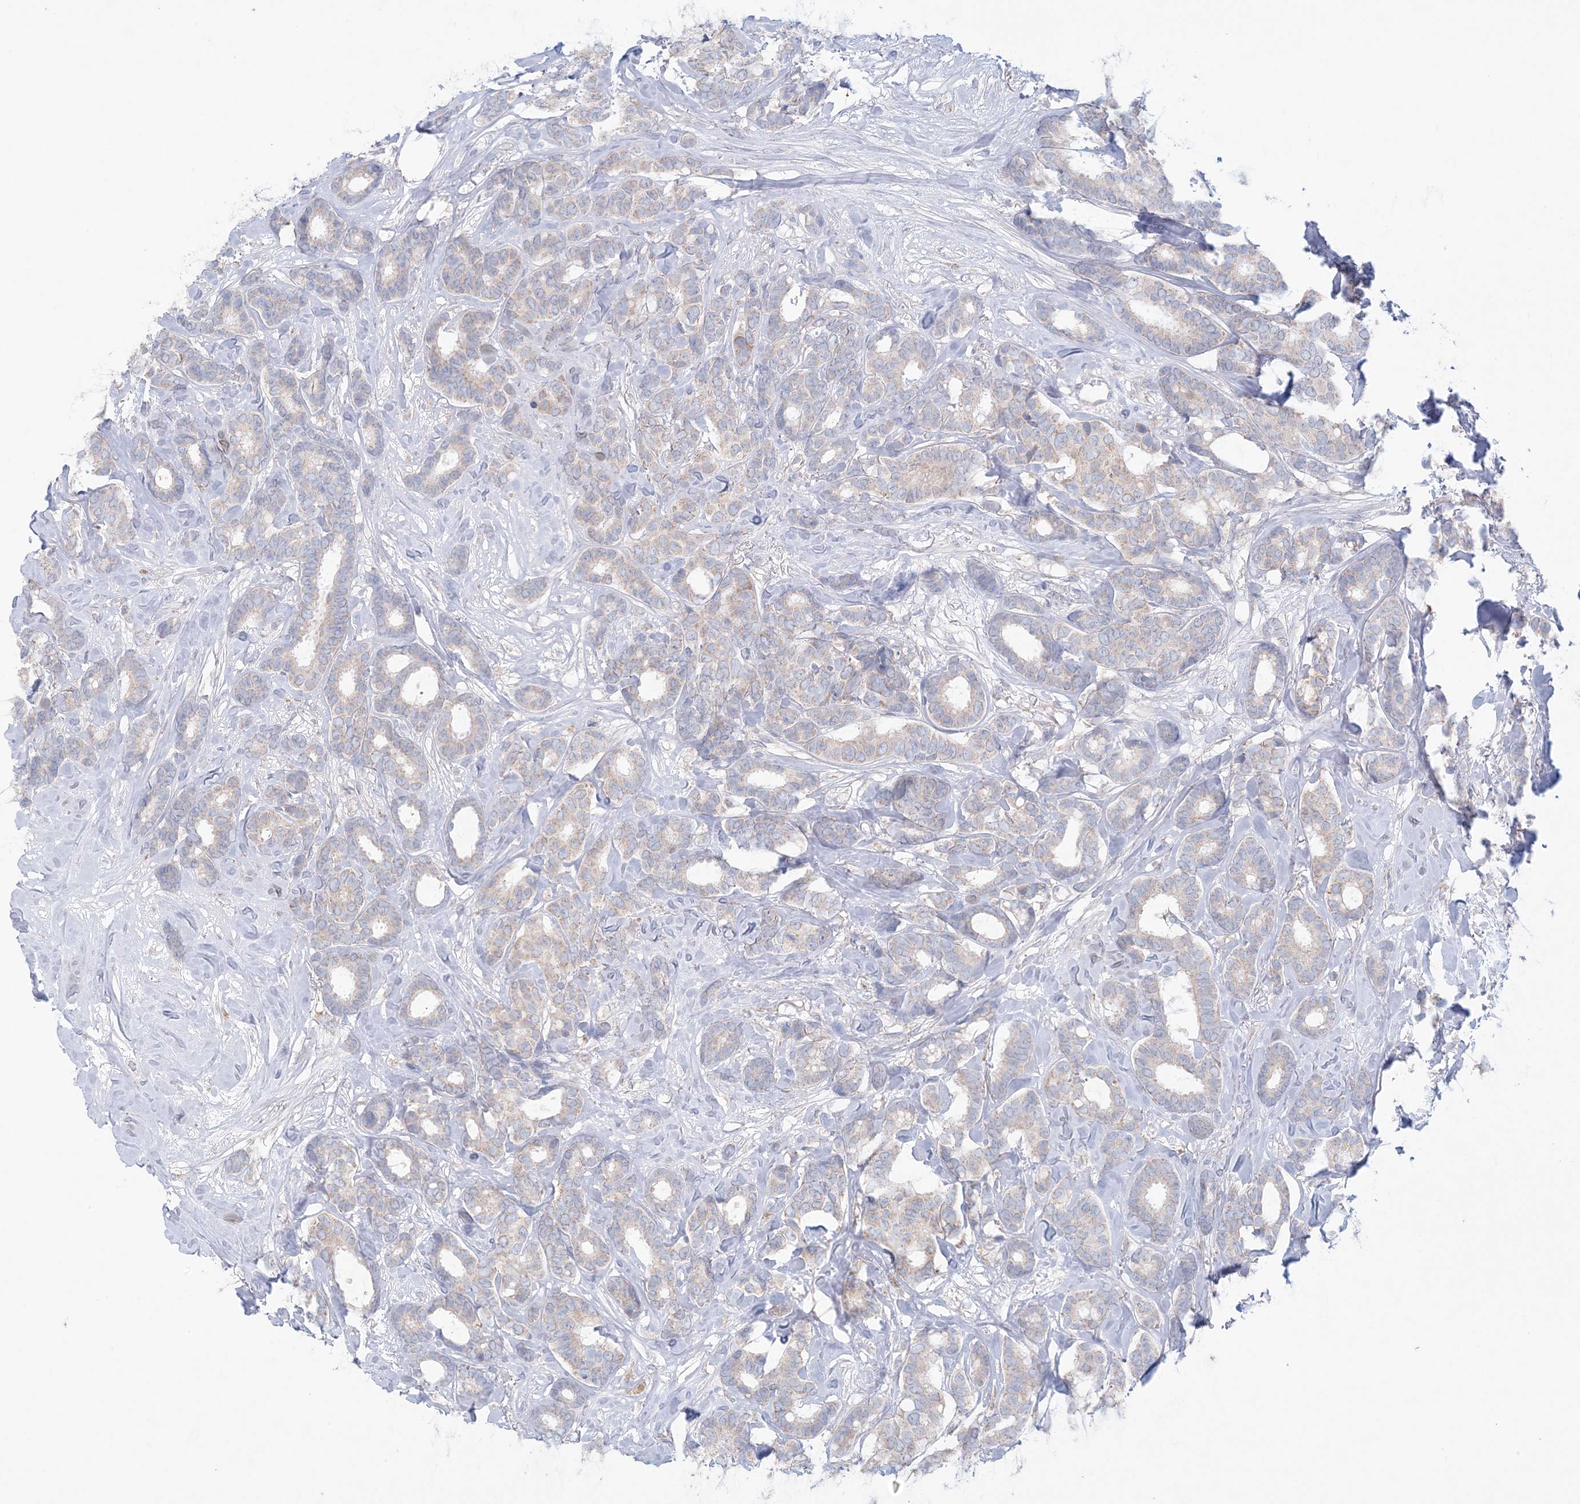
{"staining": {"intensity": "negative", "quantity": "none", "location": "none"}, "tissue": "breast cancer", "cell_type": "Tumor cells", "image_type": "cancer", "snomed": [{"axis": "morphology", "description": "Duct carcinoma"}, {"axis": "topography", "description": "Breast"}], "caption": "This image is of breast cancer (invasive ductal carcinoma) stained with immunohistochemistry (IHC) to label a protein in brown with the nuclei are counter-stained blue. There is no positivity in tumor cells.", "gene": "KCTD6", "patient": {"sex": "female", "age": 87}}